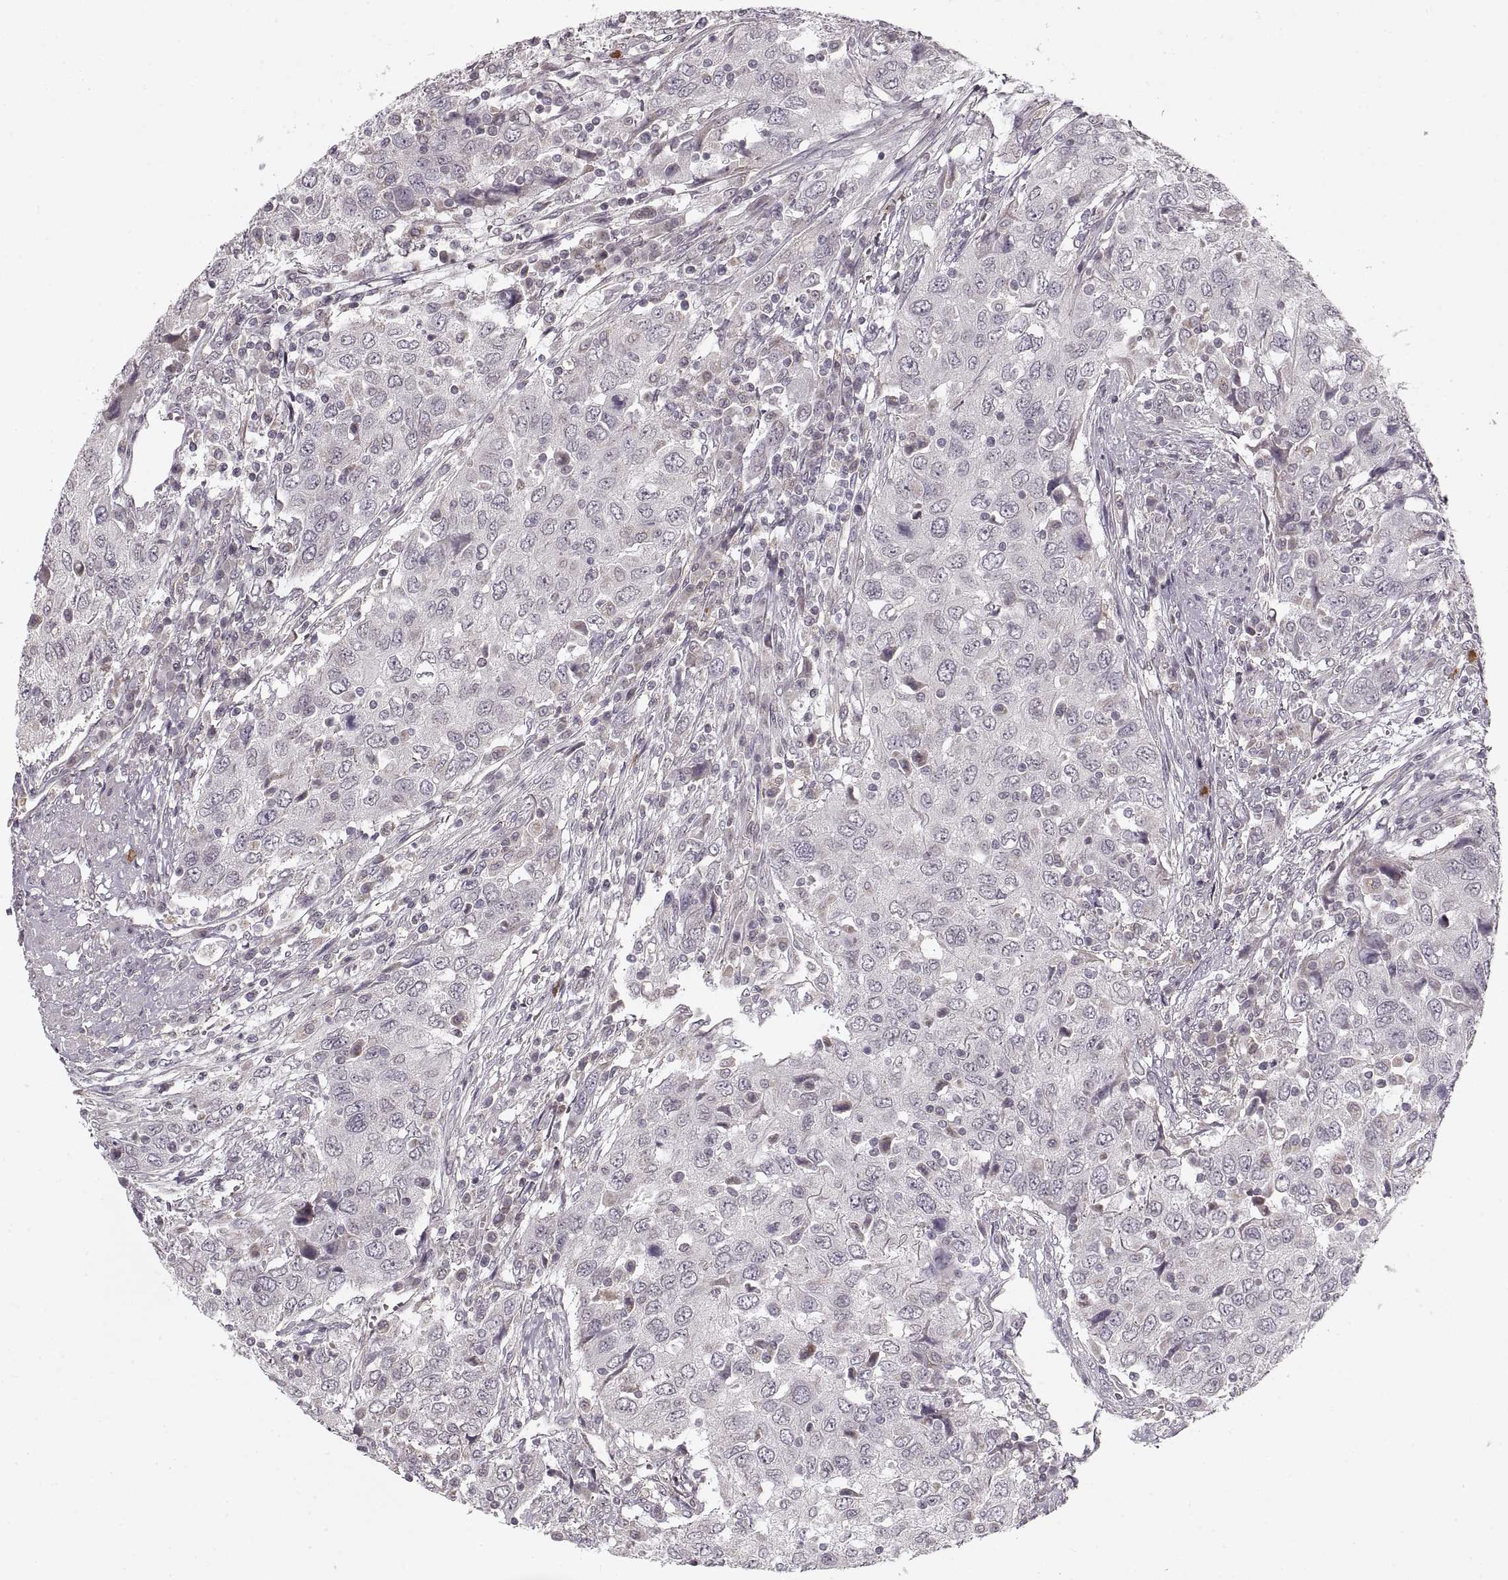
{"staining": {"intensity": "negative", "quantity": "none", "location": "none"}, "tissue": "urothelial cancer", "cell_type": "Tumor cells", "image_type": "cancer", "snomed": [{"axis": "morphology", "description": "Urothelial carcinoma, High grade"}, {"axis": "topography", "description": "Urinary bladder"}], "caption": "This is a micrograph of IHC staining of high-grade urothelial carcinoma, which shows no expression in tumor cells.", "gene": "ASIC3", "patient": {"sex": "male", "age": 76}}